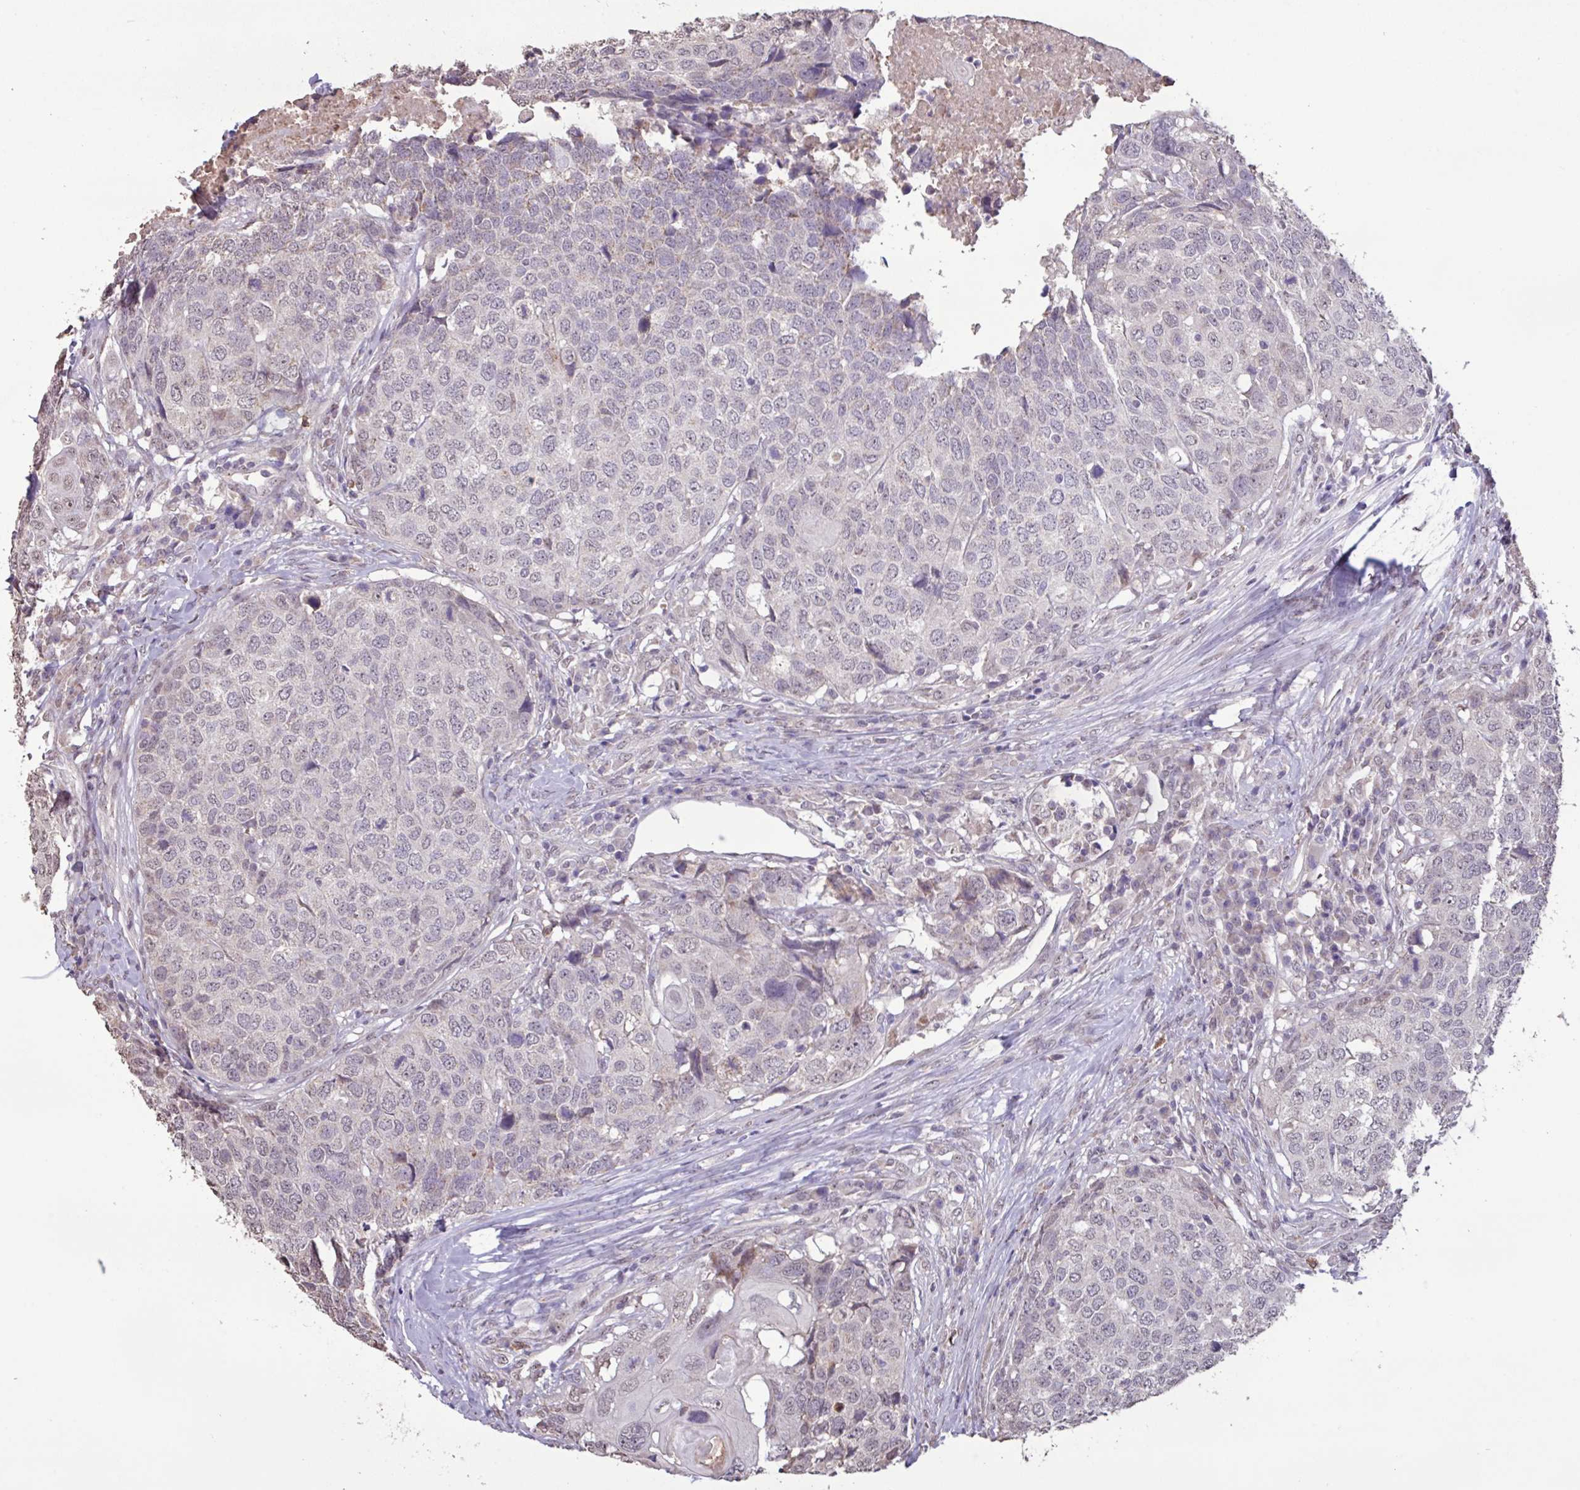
{"staining": {"intensity": "negative", "quantity": "none", "location": "none"}, "tissue": "head and neck cancer", "cell_type": "Tumor cells", "image_type": "cancer", "snomed": [{"axis": "morphology", "description": "Squamous cell carcinoma, NOS"}, {"axis": "topography", "description": "Head-Neck"}], "caption": "Protein analysis of head and neck squamous cell carcinoma reveals no significant expression in tumor cells.", "gene": "L3MBTL3", "patient": {"sex": "male", "age": 66}}